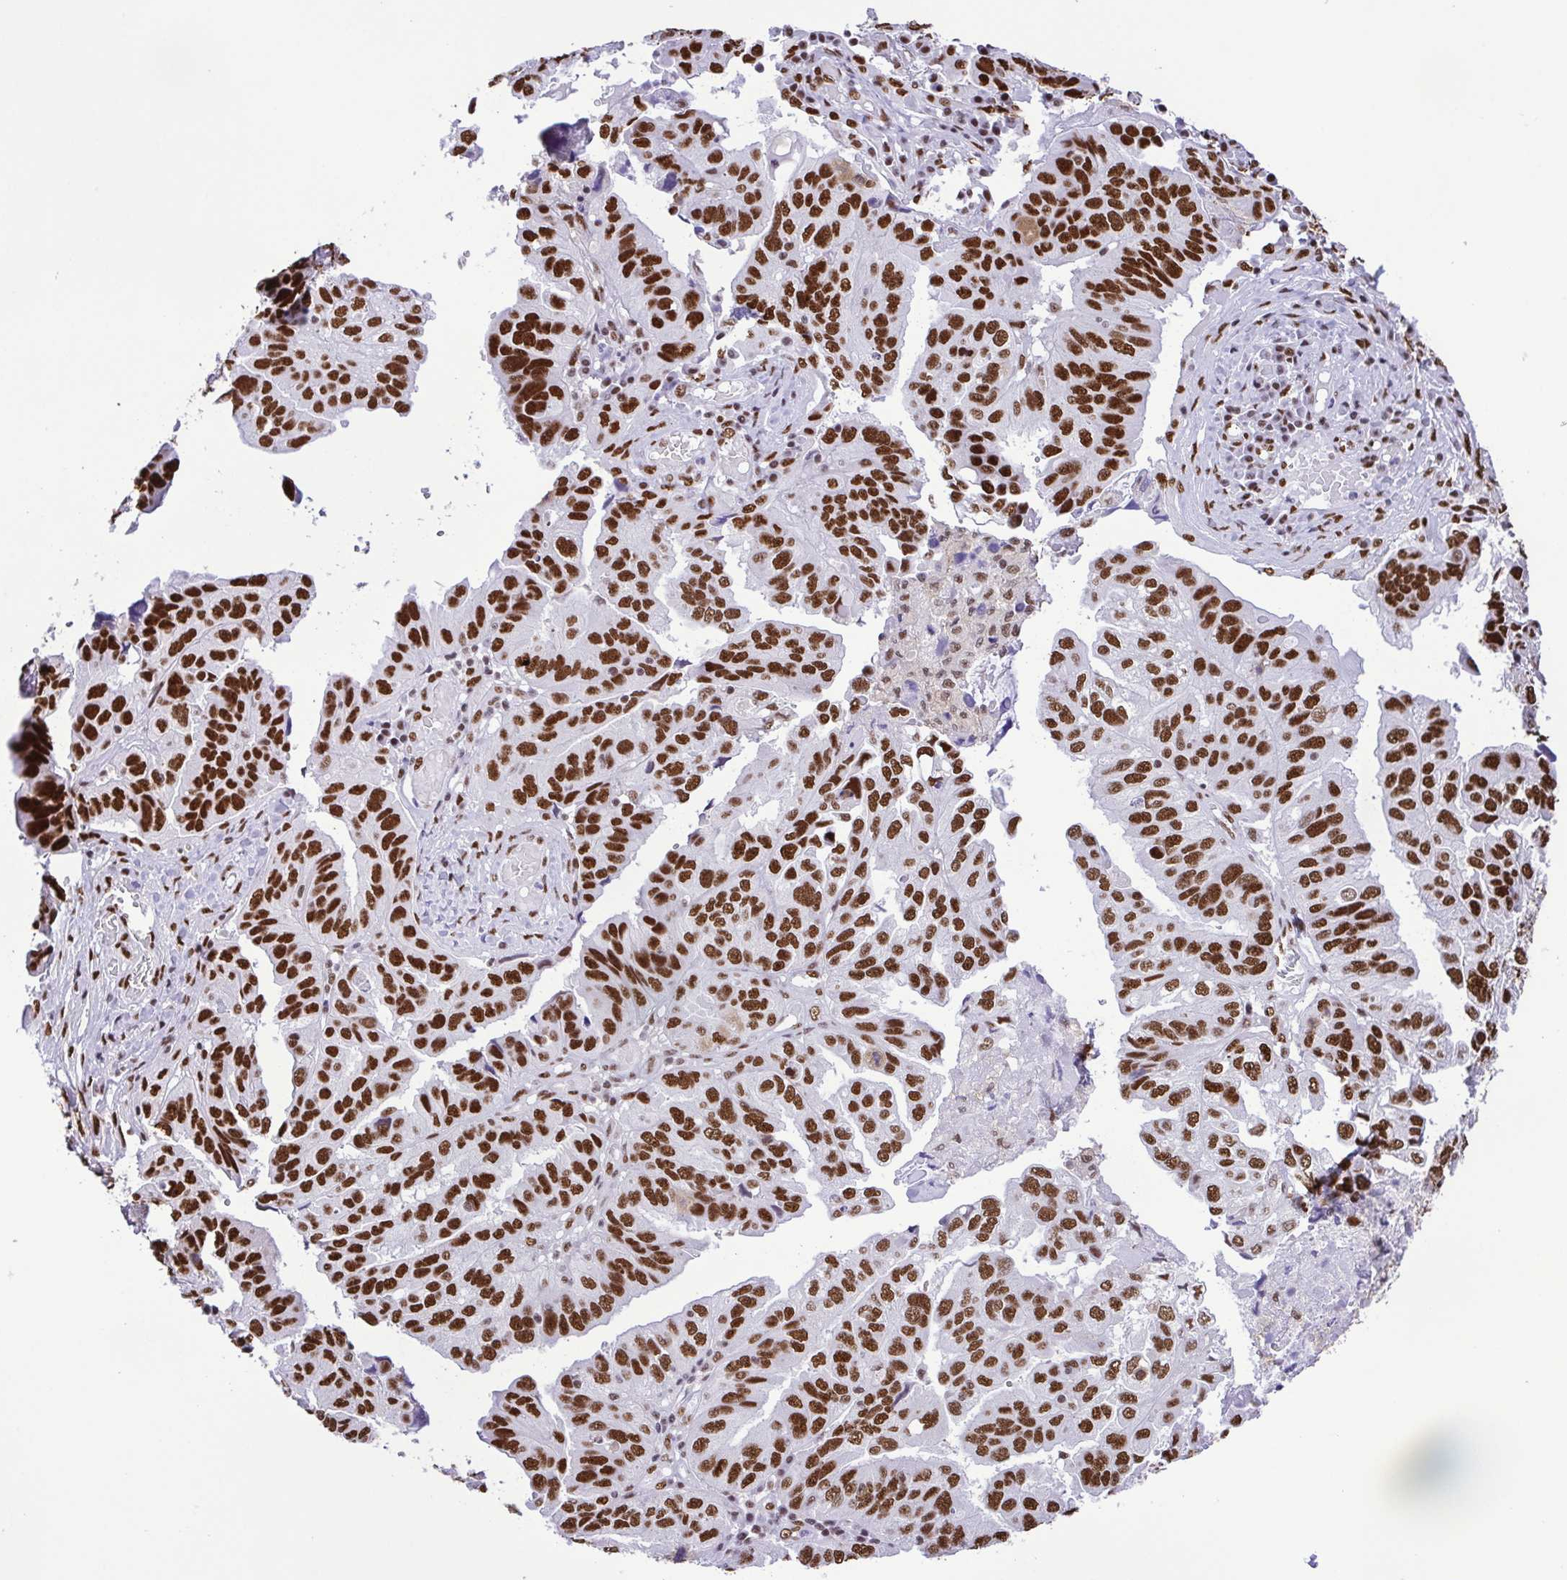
{"staining": {"intensity": "strong", "quantity": ">75%", "location": "nuclear"}, "tissue": "ovarian cancer", "cell_type": "Tumor cells", "image_type": "cancer", "snomed": [{"axis": "morphology", "description": "Cystadenocarcinoma, serous, NOS"}, {"axis": "topography", "description": "Ovary"}], "caption": "The histopathology image exhibits a brown stain indicating the presence of a protein in the nuclear of tumor cells in ovarian cancer (serous cystadenocarcinoma).", "gene": "TRIM28", "patient": {"sex": "female", "age": 79}}